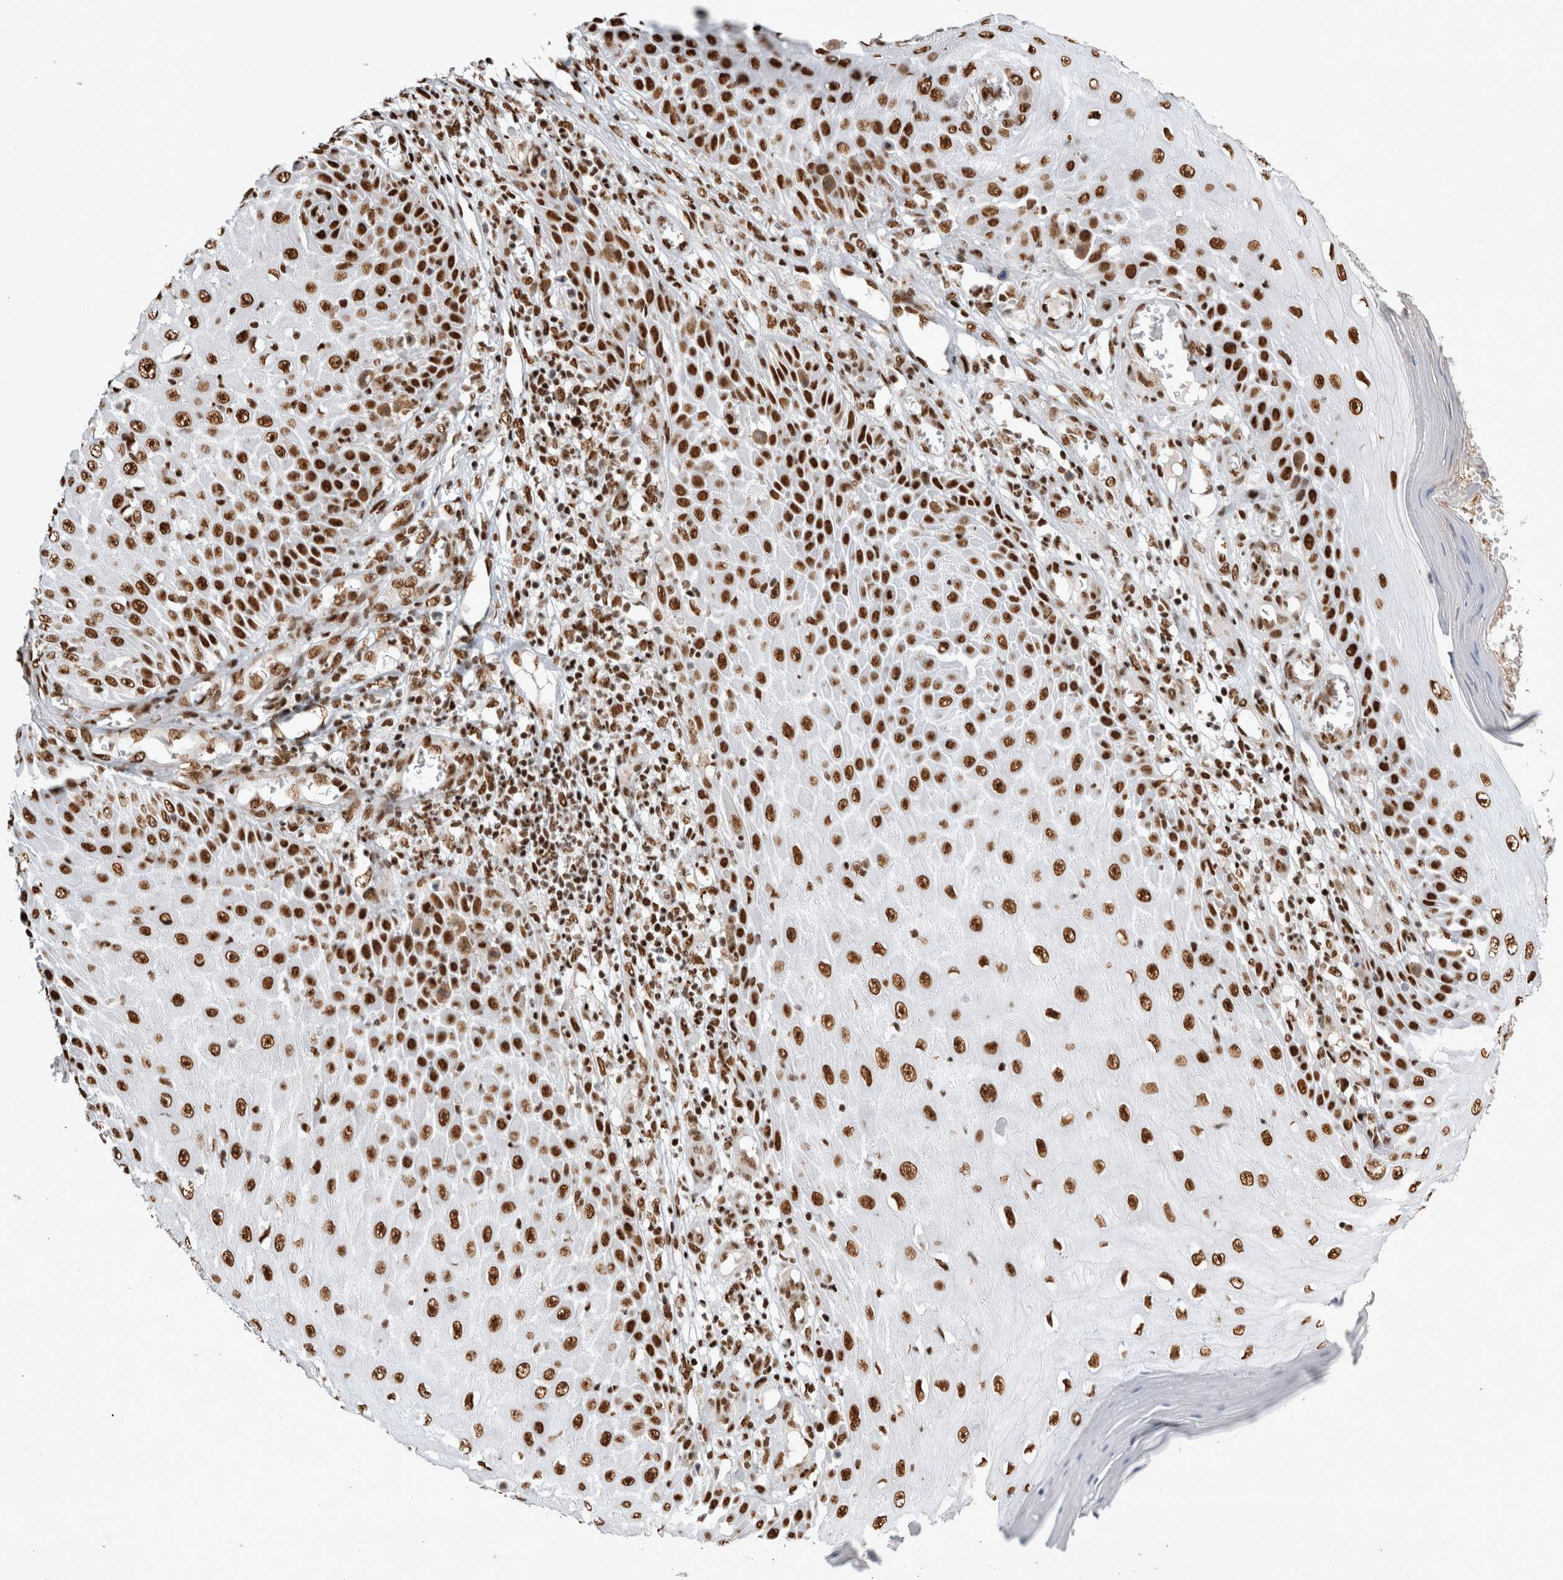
{"staining": {"intensity": "strong", "quantity": ">75%", "location": "nuclear"}, "tissue": "skin cancer", "cell_type": "Tumor cells", "image_type": "cancer", "snomed": [{"axis": "morphology", "description": "Squamous cell carcinoma, NOS"}, {"axis": "topography", "description": "Skin"}], "caption": "There is high levels of strong nuclear positivity in tumor cells of skin squamous cell carcinoma, as demonstrated by immunohistochemical staining (brown color).", "gene": "EYA2", "patient": {"sex": "female", "age": 73}}